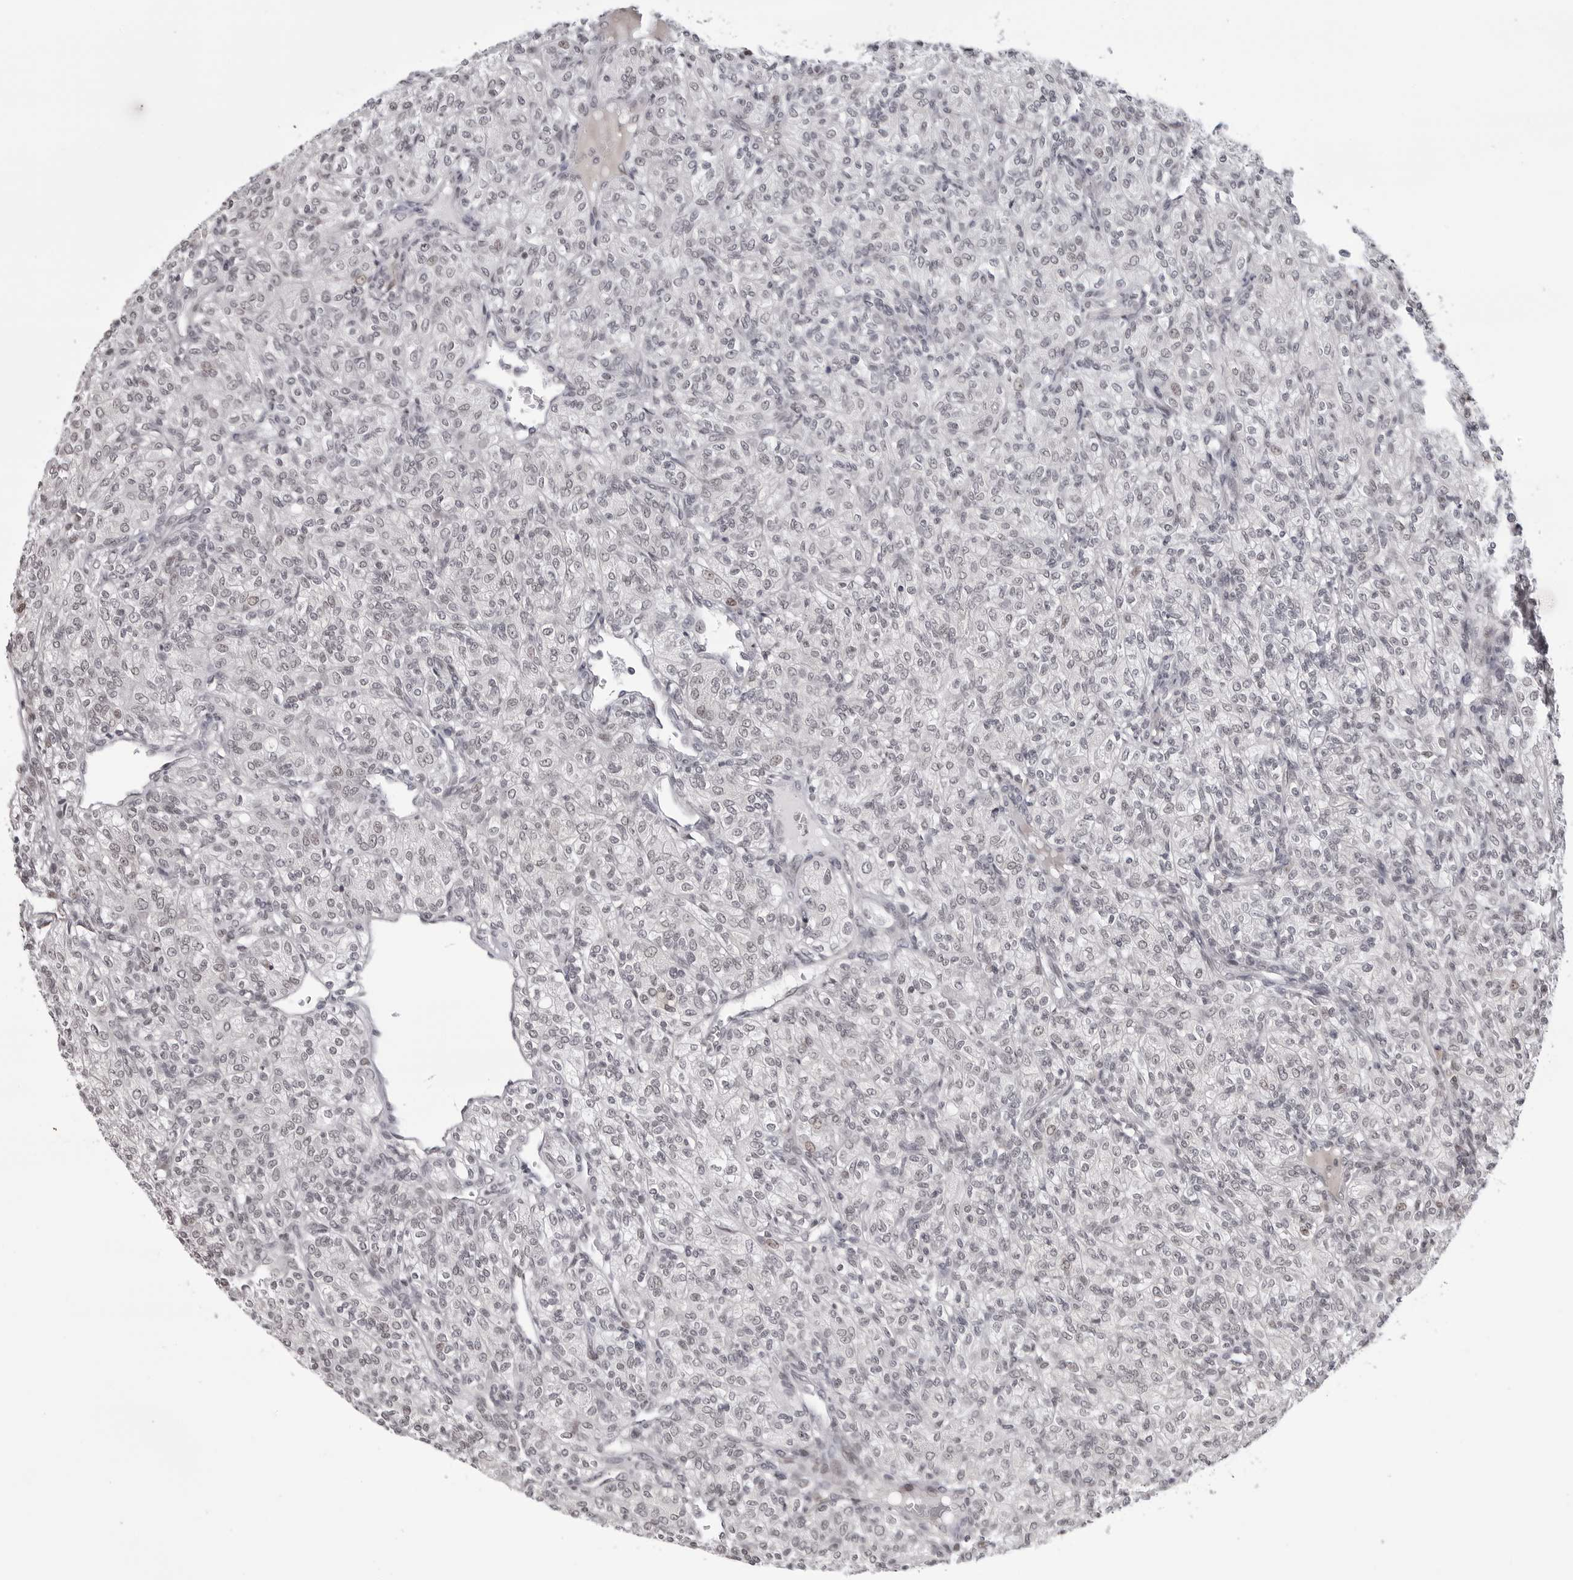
{"staining": {"intensity": "negative", "quantity": "none", "location": "none"}, "tissue": "renal cancer", "cell_type": "Tumor cells", "image_type": "cancer", "snomed": [{"axis": "morphology", "description": "Adenocarcinoma, NOS"}, {"axis": "topography", "description": "Kidney"}], "caption": "Image shows no protein expression in tumor cells of adenocarcinoma (renal) tissue. (Stains: DAB (3,3'-diaminobenzidine) immunohistochemistry with hematoxylin counter stain, Microscopy: brightfield microscopy at high magnification).", "gene": "PHF3", "patient": {"sex": "male", "age": 77}}